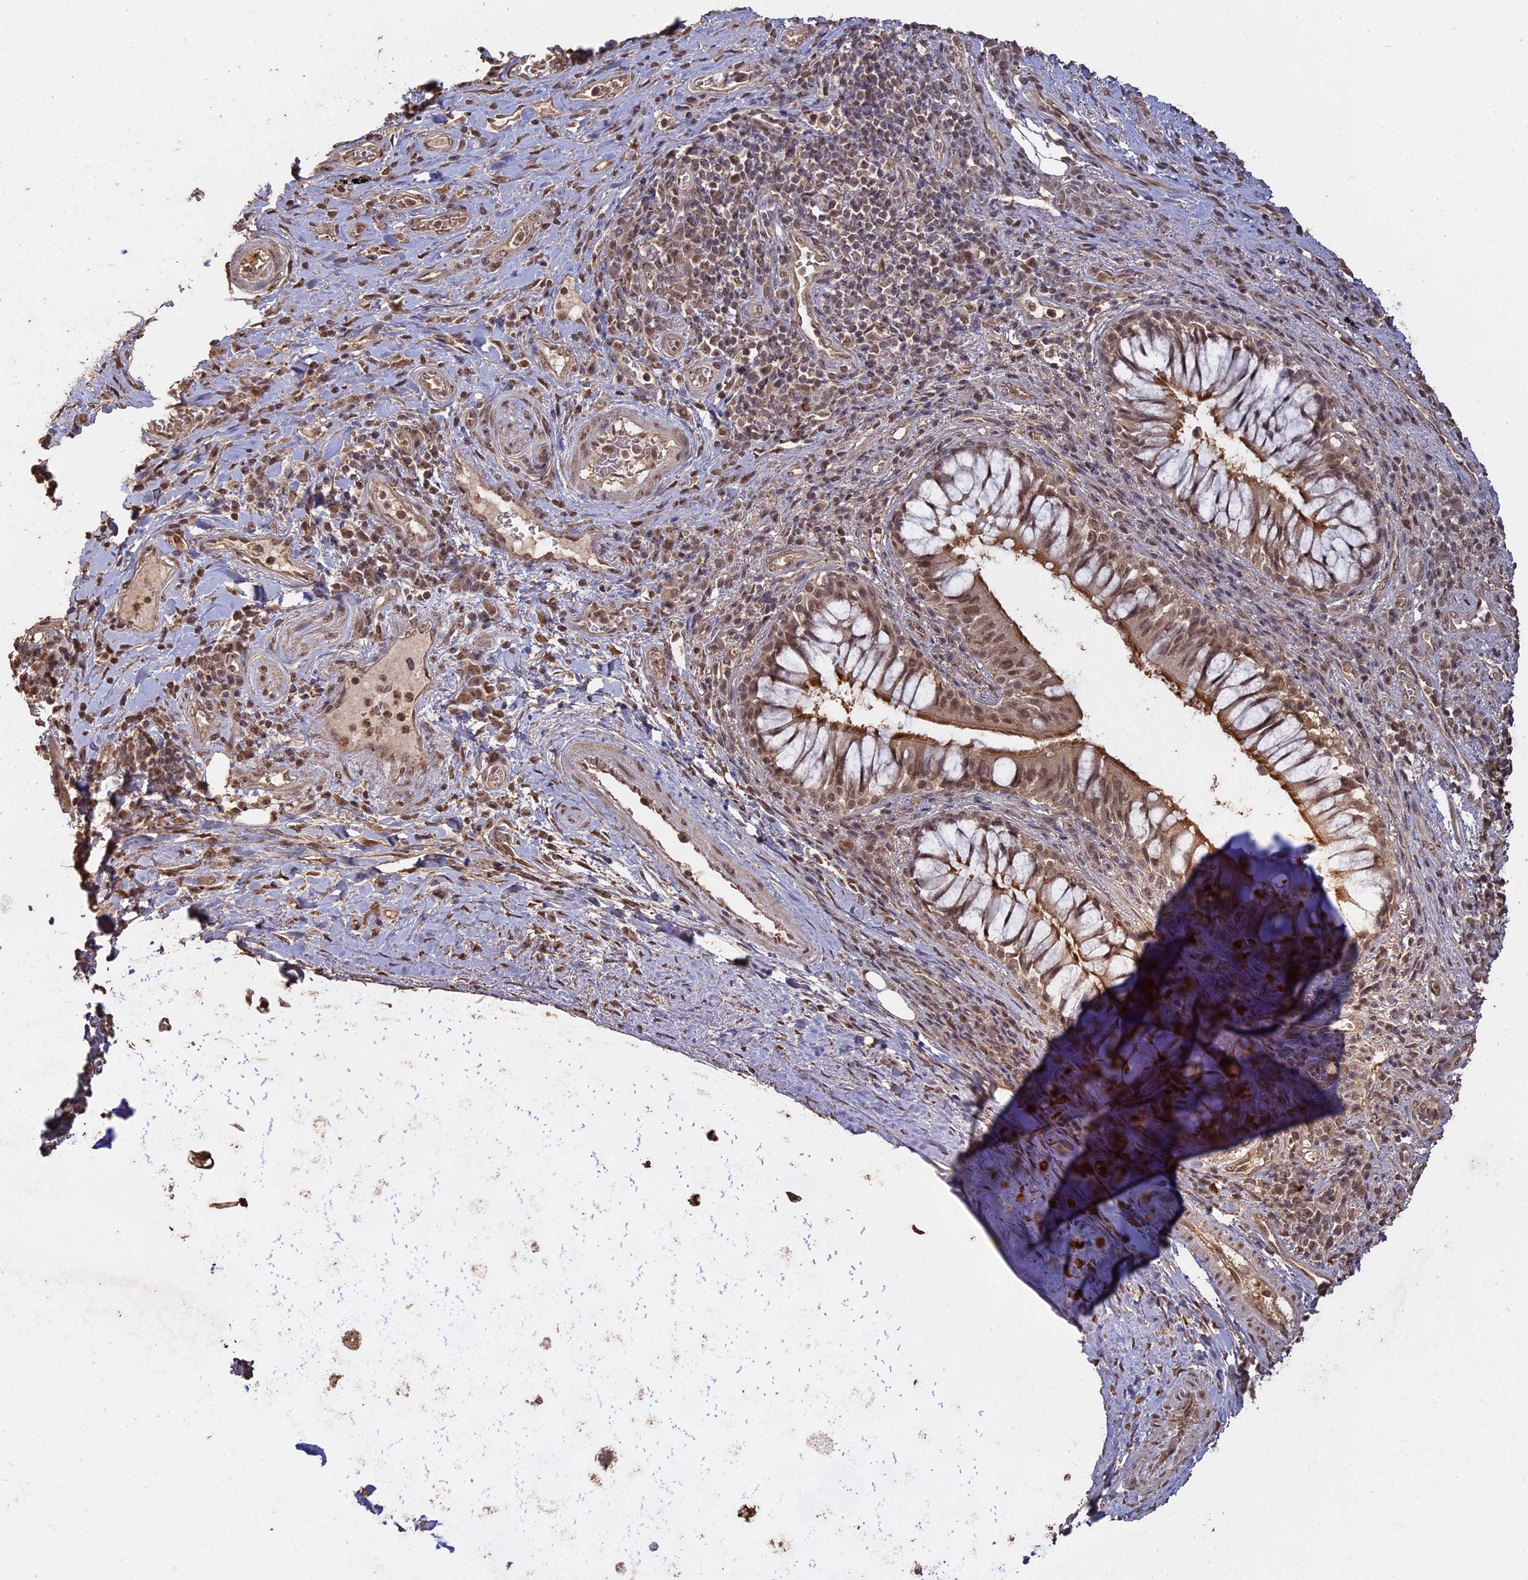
{"staining": {"intensity": "strong", "quantity": ">75%", "location": "cytoplasmic/membranous,nuclear"}, "tissue": "adipose tissue", "cell_type": "Adipocytes", "image_type": "normal", "snomed": [{"axis": "morphology", "description": "Normal tissue, NOS"}, {"axis": "morphology", "description": "Squamous cell carcinoma, NOS"}, {"axis": "topography", "description": "Bronchus"}, {"axis": "topography", "description": "Lung"}], "caption": "Unremarkable adipose tissue was stained to show a protein in brown. There is high levels of strong cytoplasmic/membranous,nuclear staining in about >75% of adipocytes.", "gene": "PSMC6", "patient": {"sex": "male", "age": 64}}